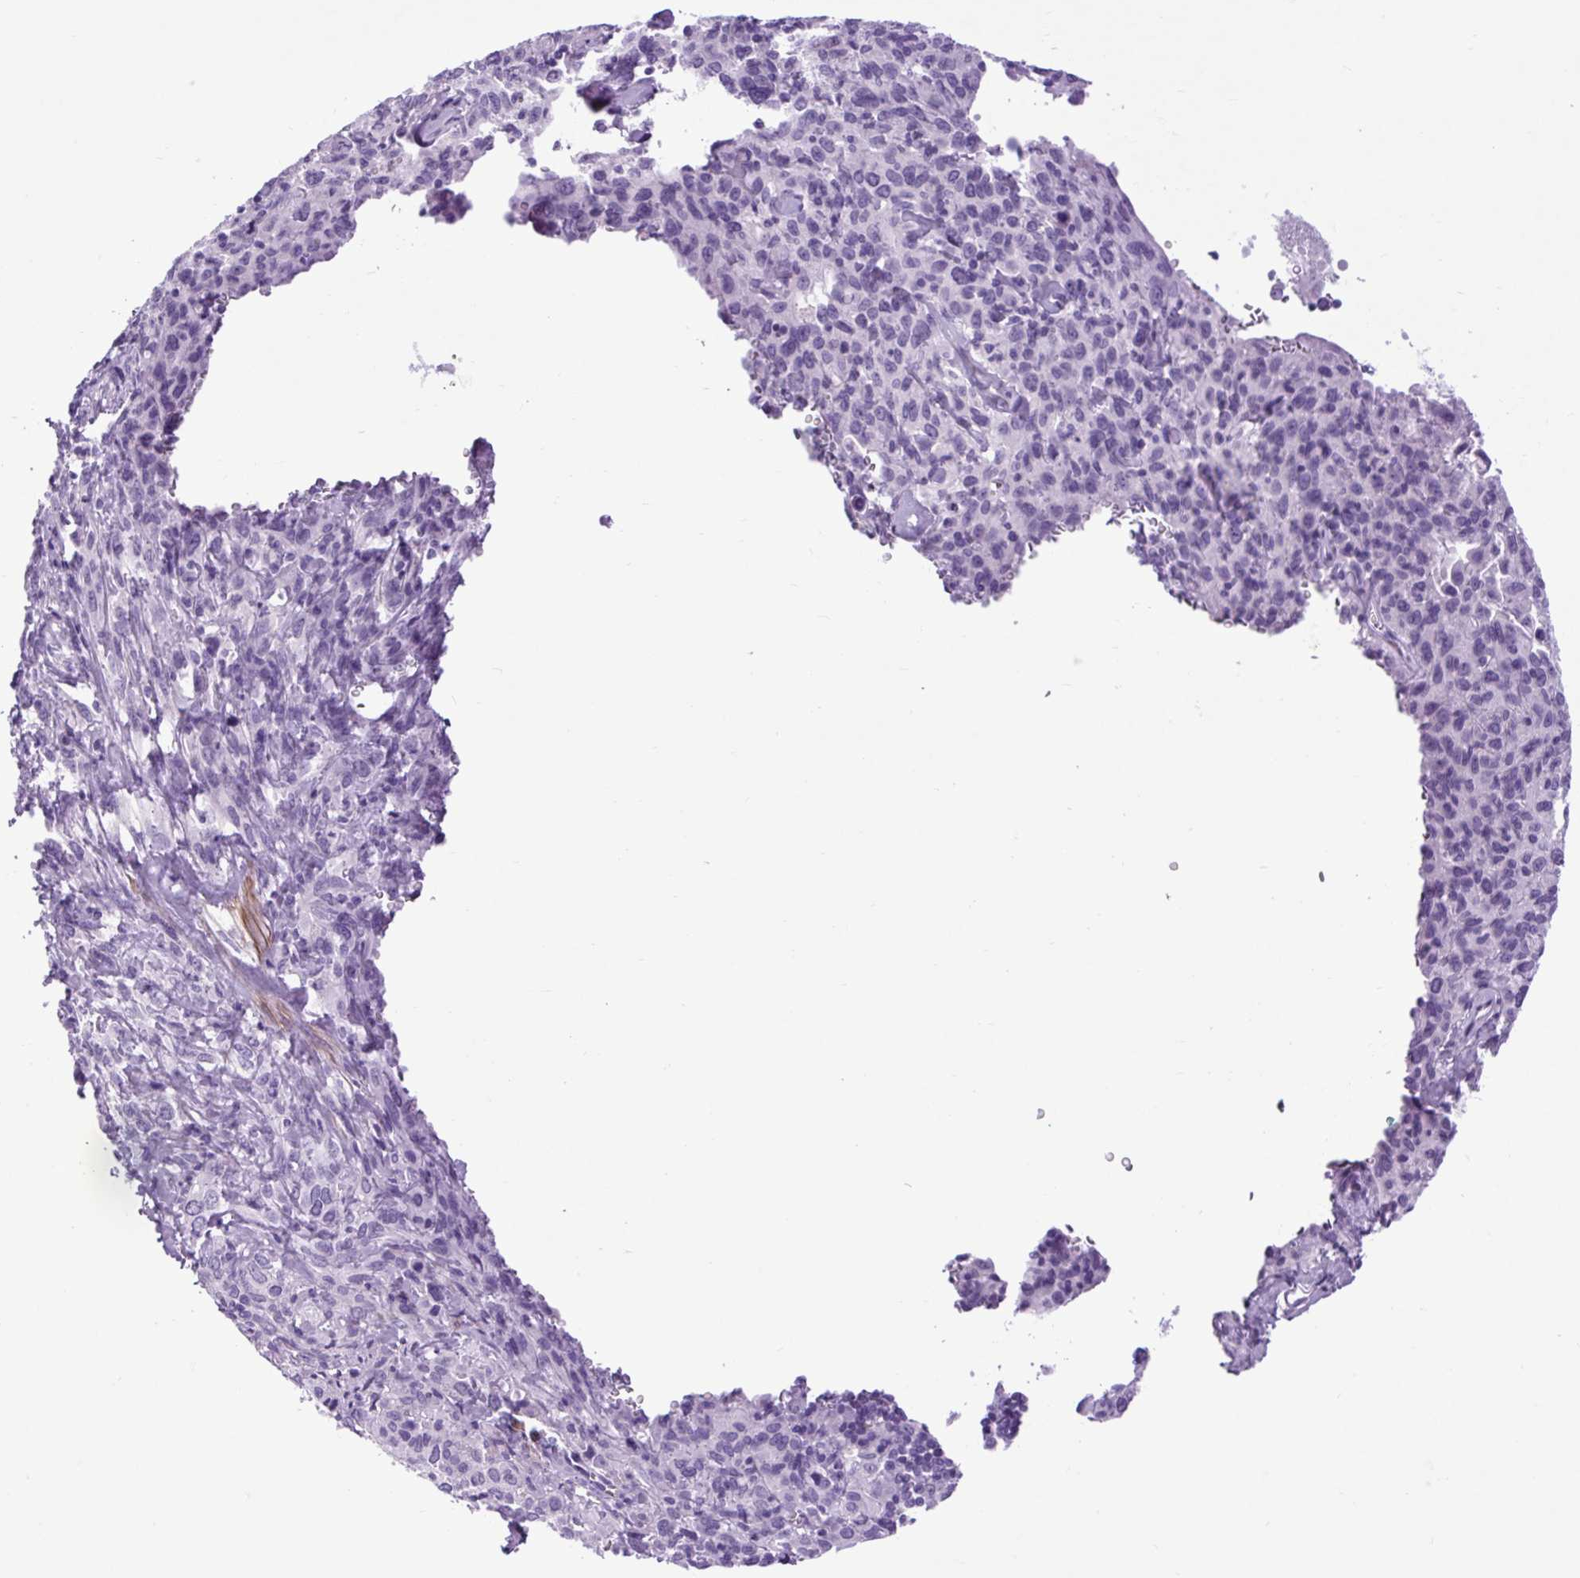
{"staining": {"intensity": "negative", "quantity": "none", "location": "none"}, "tissue": "cervical cancer", "cell_type": "Tumor cells", "image_type": "cancer", "snomed": [{"axis": "morphology", "description": "Normal tissue, NOS"}, {"axis": "morphology", "description": "Squamous cell carcinoma, NOS"}, {"axis": "topography", "description": "Cervix"}], "caption": "The immunohistochemistry micrograph has no significant positivity in tumor cells of cervical cancer (squamous cell carcinoma) tissue. (Brightfield microscopy of DAB IHC at high magnification).", "gene": "DPP6", "patient": {"sex": "female", "age": 51}}